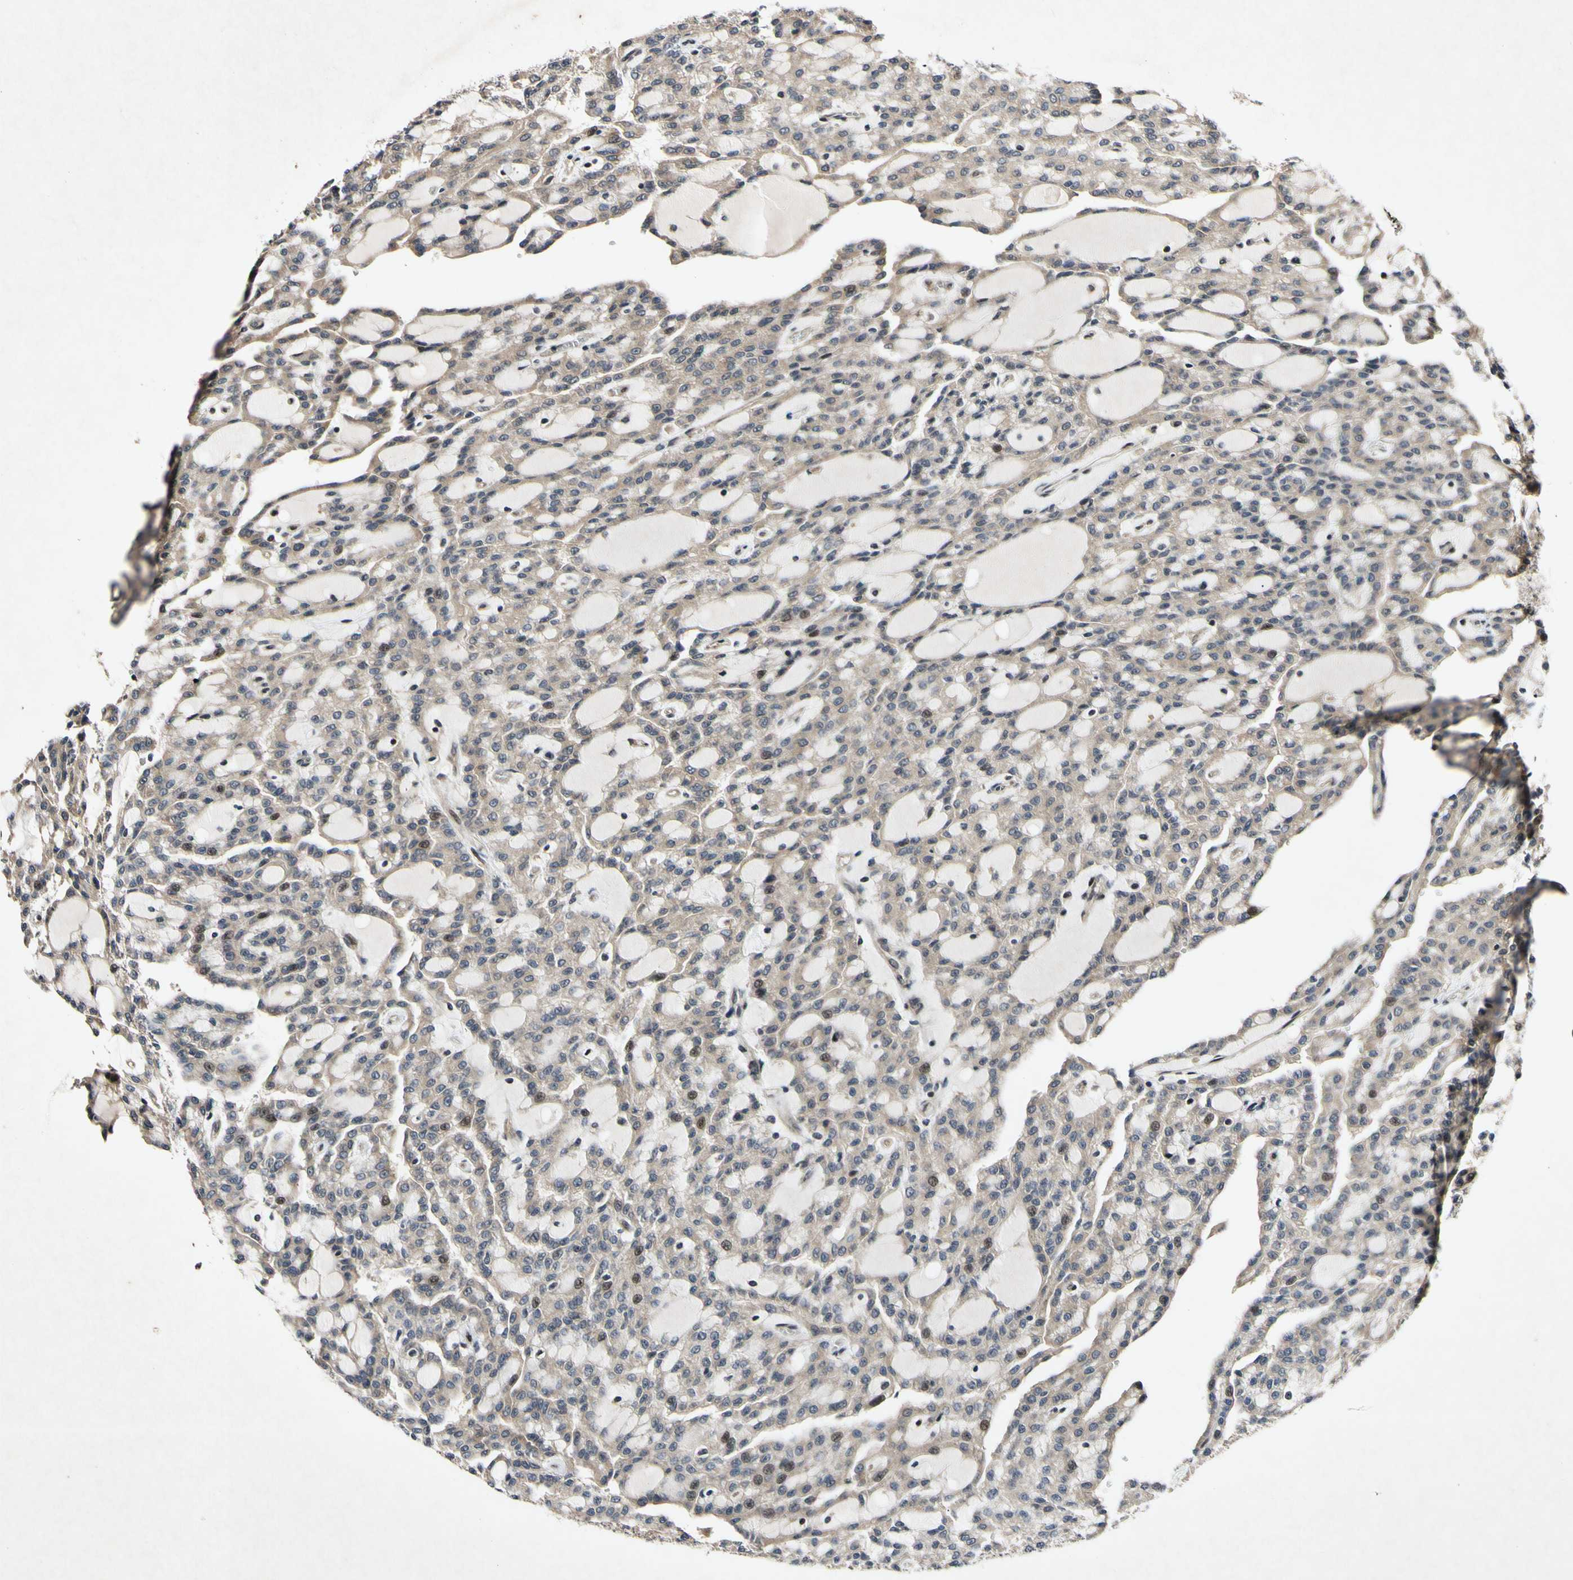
{"staining": {"intensity": "weak", "quantity": ">75%", "location": "cytoplasmic/membranous"}, "tissue": "renal cancer", "cell_type": "Tumor cells", "image_type": "cancer", "snomed": [{"axis": "morphology", "description": "Adenocarcinoma, NOS"}, {"axis": "topography", "description": "Kidney"}], "caption": "Adenocarcinoma (renal) stained for a protein demonstrates weak cytoplasmic/membranous positivity in tumor cells. The staining was performed using DAB, with brown indicating positive protein expression. Nuclei are stained blue with hematoxylin.", "gene": "CSNK1E", "patient": {"sex": "male", "age": 63}}